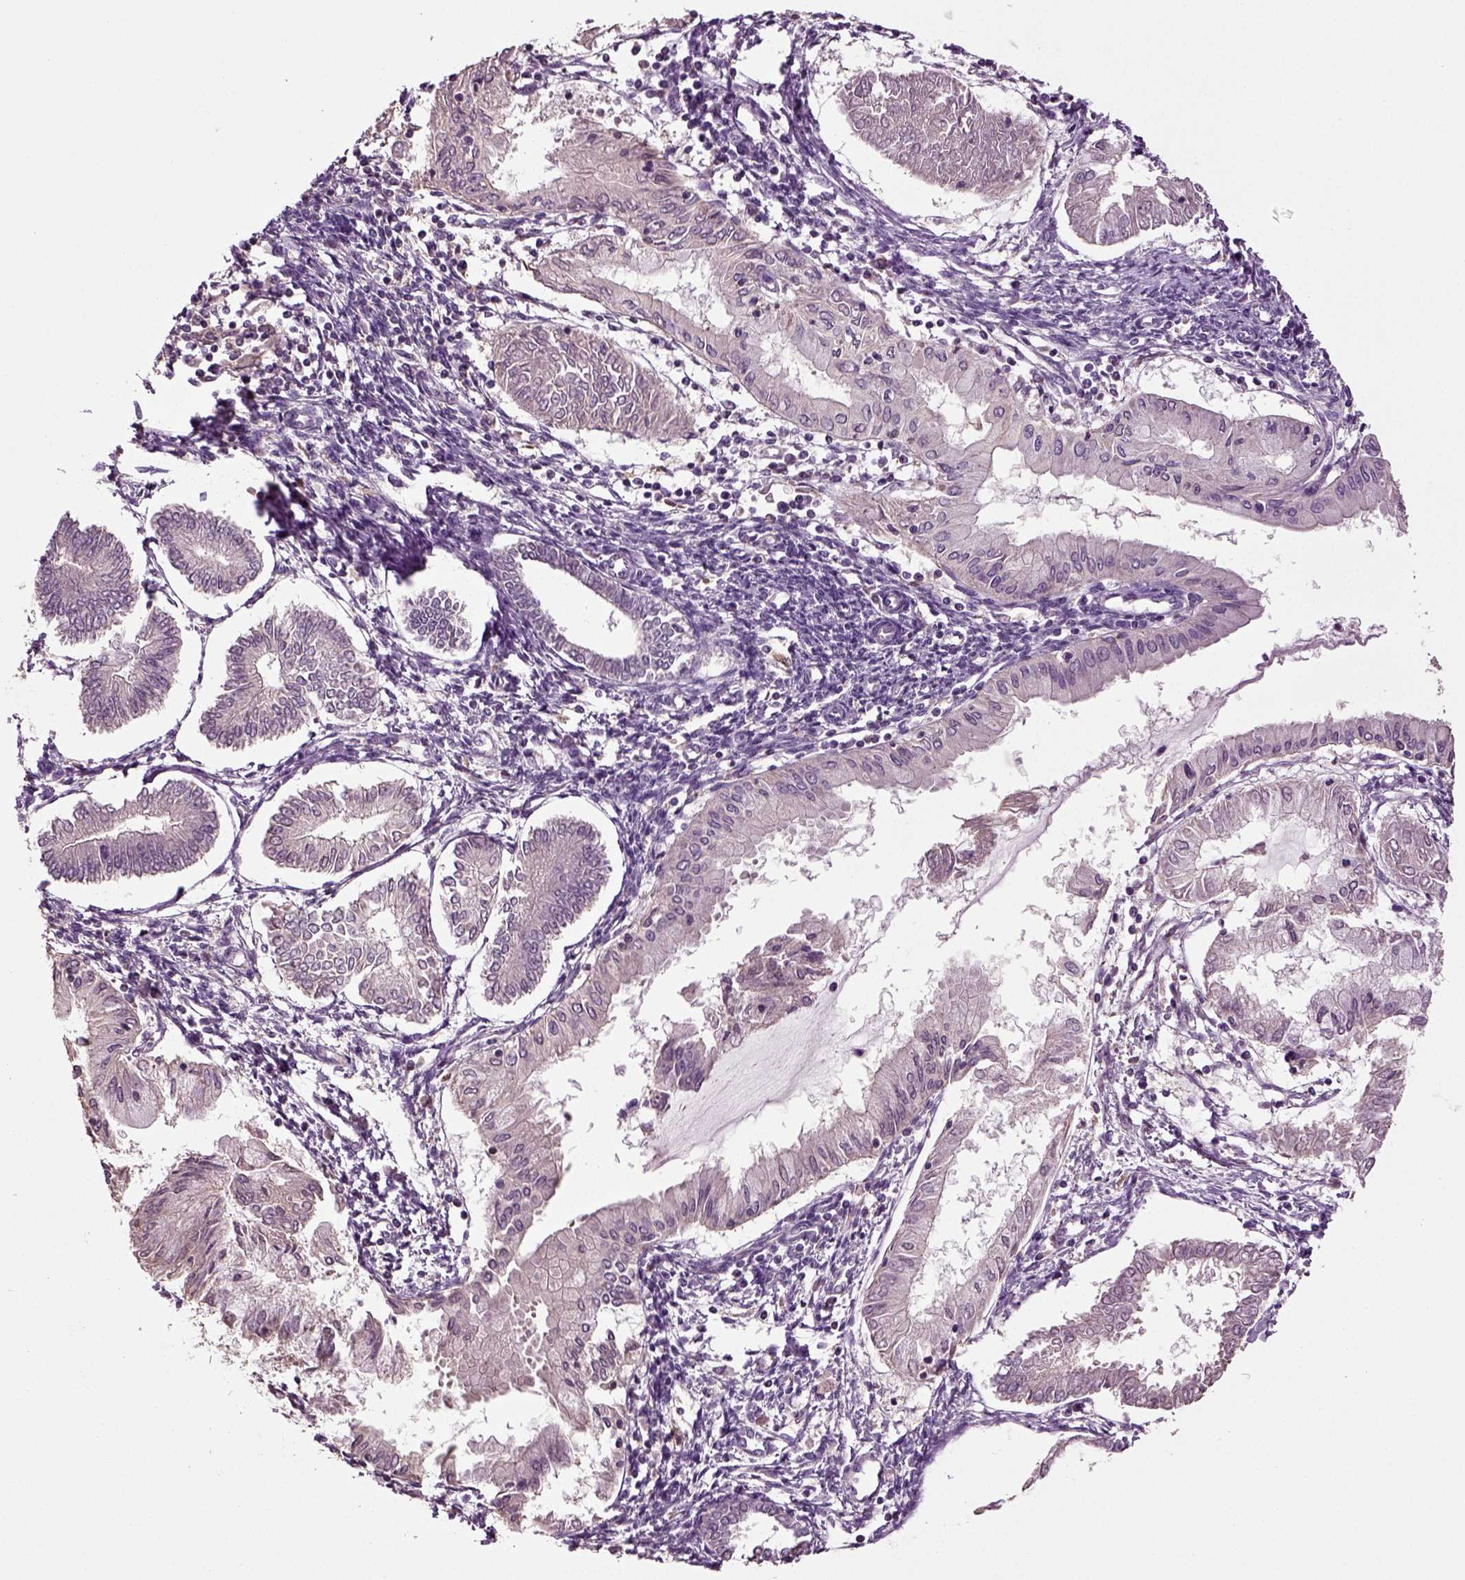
{"staining": {"intensity": "negative", "quantity": "none", "location": "none"}, "tissue": "endometrial cancer", "cell_type": "Tumor cells", "image_type": "cancer", "snomed": [{"axis": "morphology", "description": "Adenocarcinoma, NOS"}, {"axis": "topography", "description": "Endometrium"}], "caption": "High power microscopy micrograph of an immunohistochemistry histopathology image of endometrial adenocarcinoma, revealing no significant positivity in tumor cells. (DAB (3,3'-diaminobenzidine) immunohistochemistry visualized using brightfield microscopy, high magnification).", "gene": "DEFB118", "patient": {"sex": "female", "age": 68}}